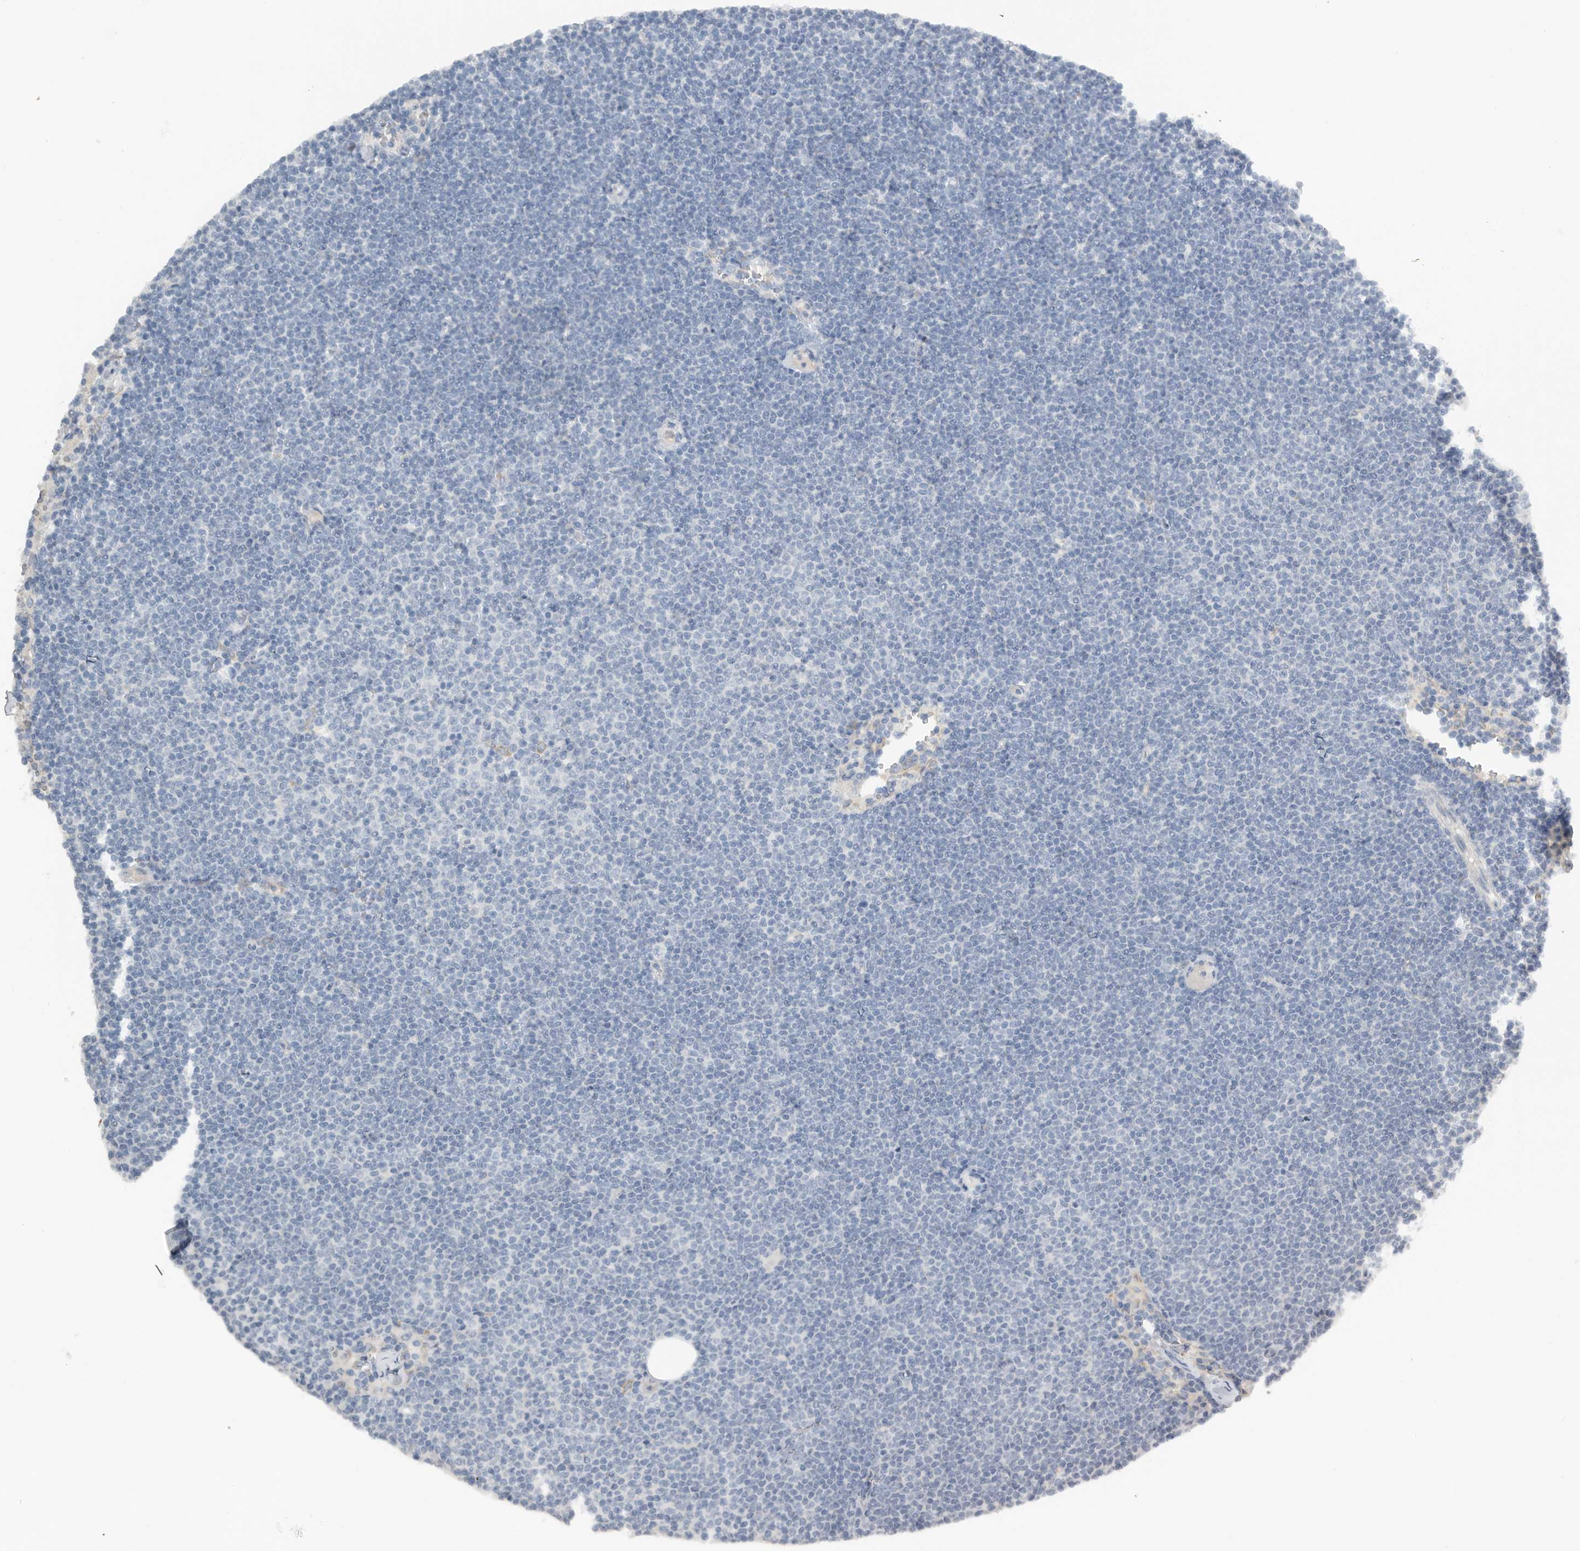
{"staining": {"intensity": "negative", "quantity": "none", "location": "none"}, "tissue": "lymphoma", "cell_type": "Tumor cells", "image_type": "cancer", "snomed": [{"axis": "morphology", "description": "Malignant lymphoma, non-Hodgkin's type, Low grade"}, {"axis": "topography", "description": "Lymph node"}], "caption": "IHC of lymphoma demonstrates no staining in tumor cells.", "gene": "PAM", "patient": {"sex": "female", "age": 53}}